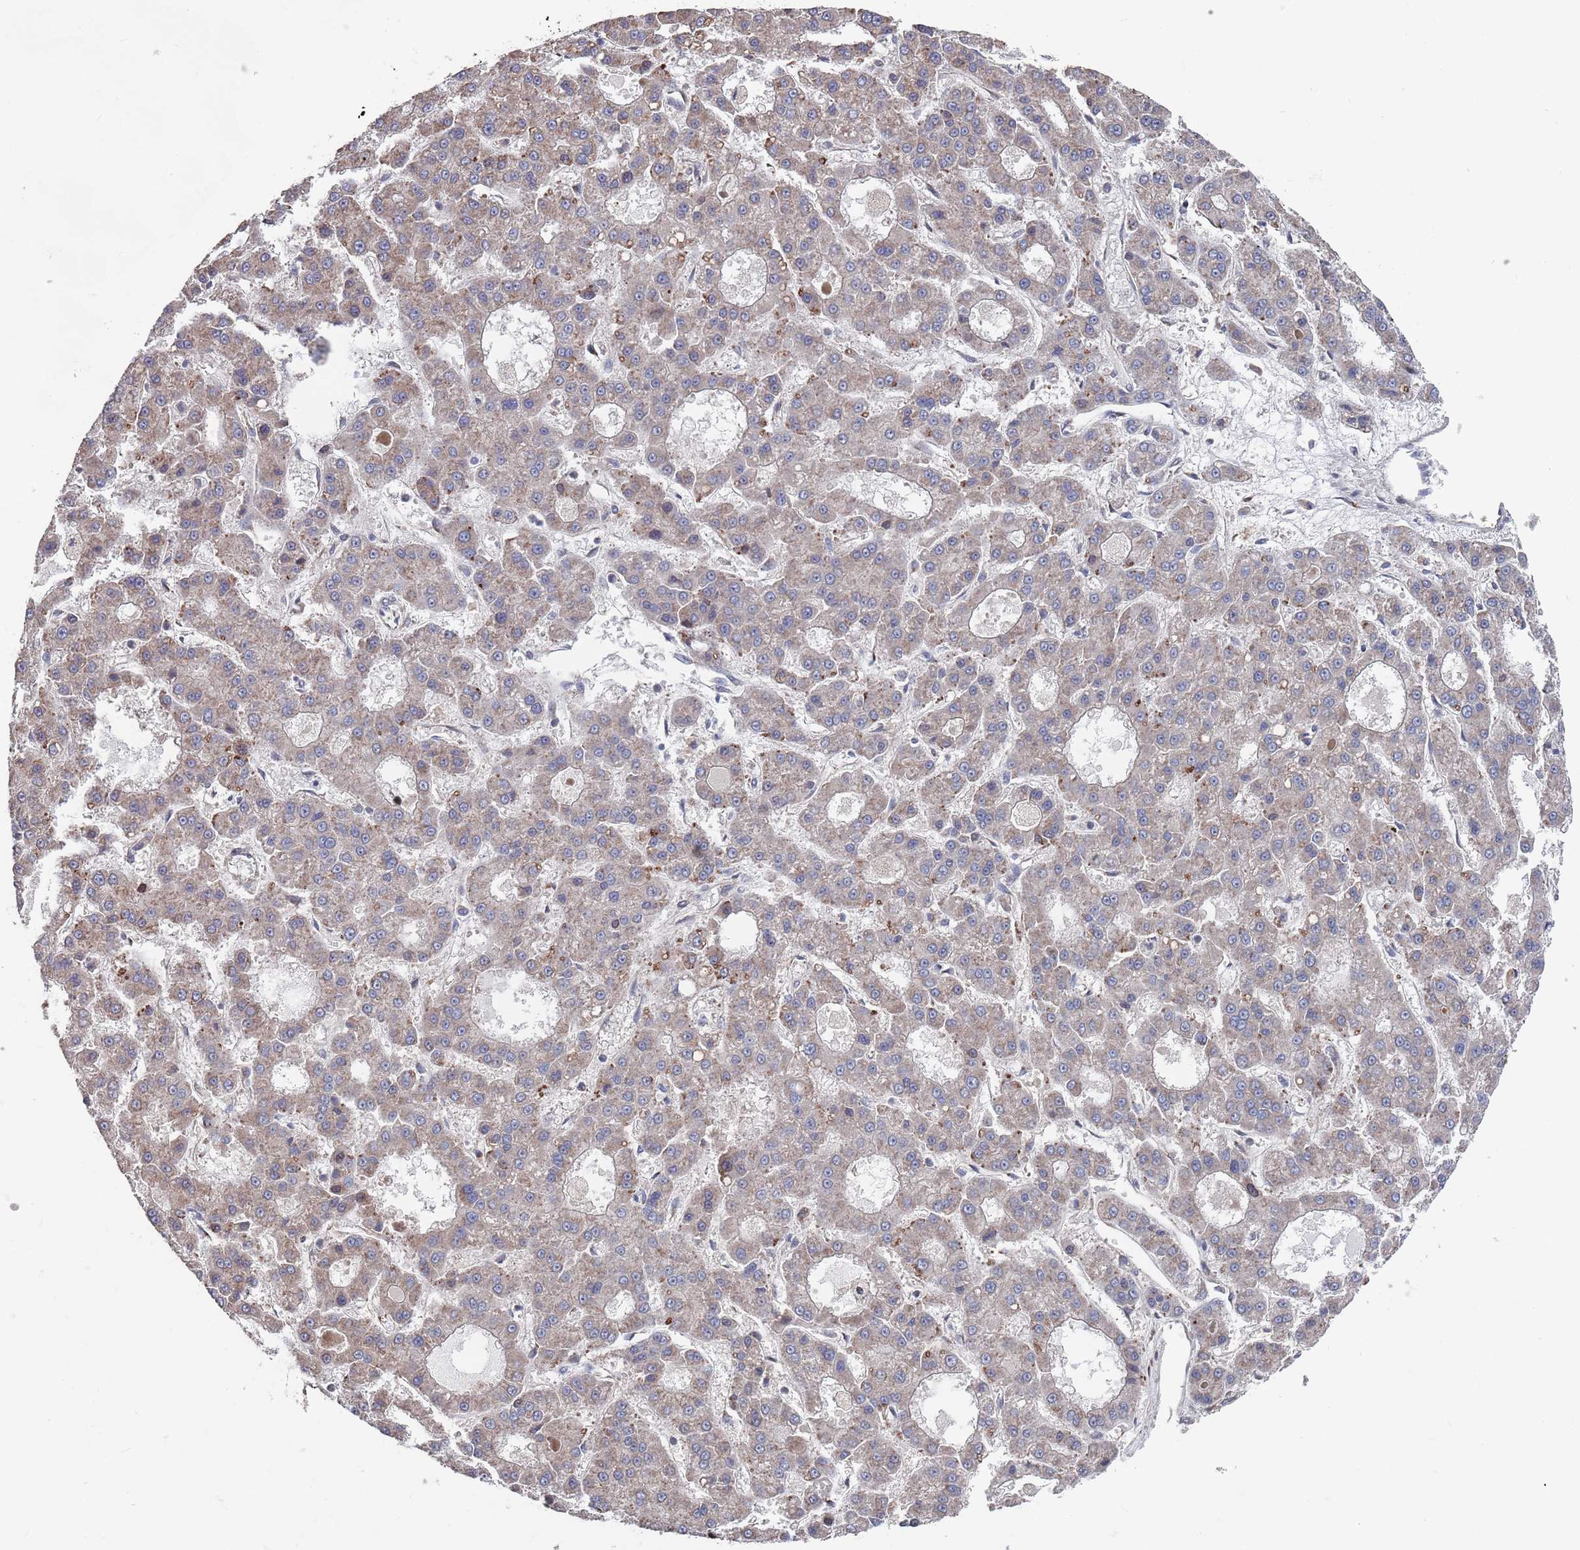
{"staining": {"intensity": "weak", "quantity": "<25%", "location": "cytoplasmic/membranous"}, "tissue": "liver cancer", "cell_type": "Tumor cells", "image_type": "cancer", "snomed": [{"axis": "morphology", "description": "Carcinoma, Hepatocellular, NOS"}, {"axis": "topography", "description": "Liver"}], "caption": "Protein analysis of liver cancer exhibits no significant expression in tumor cells. The staining is performed using DAB (3,3'-diaminobenzidine) brown chromogen with nuclei counter-stained in using hematoxylin.", "gene": "UNC45A", "patient": {"sex": "male", "age": 70}}